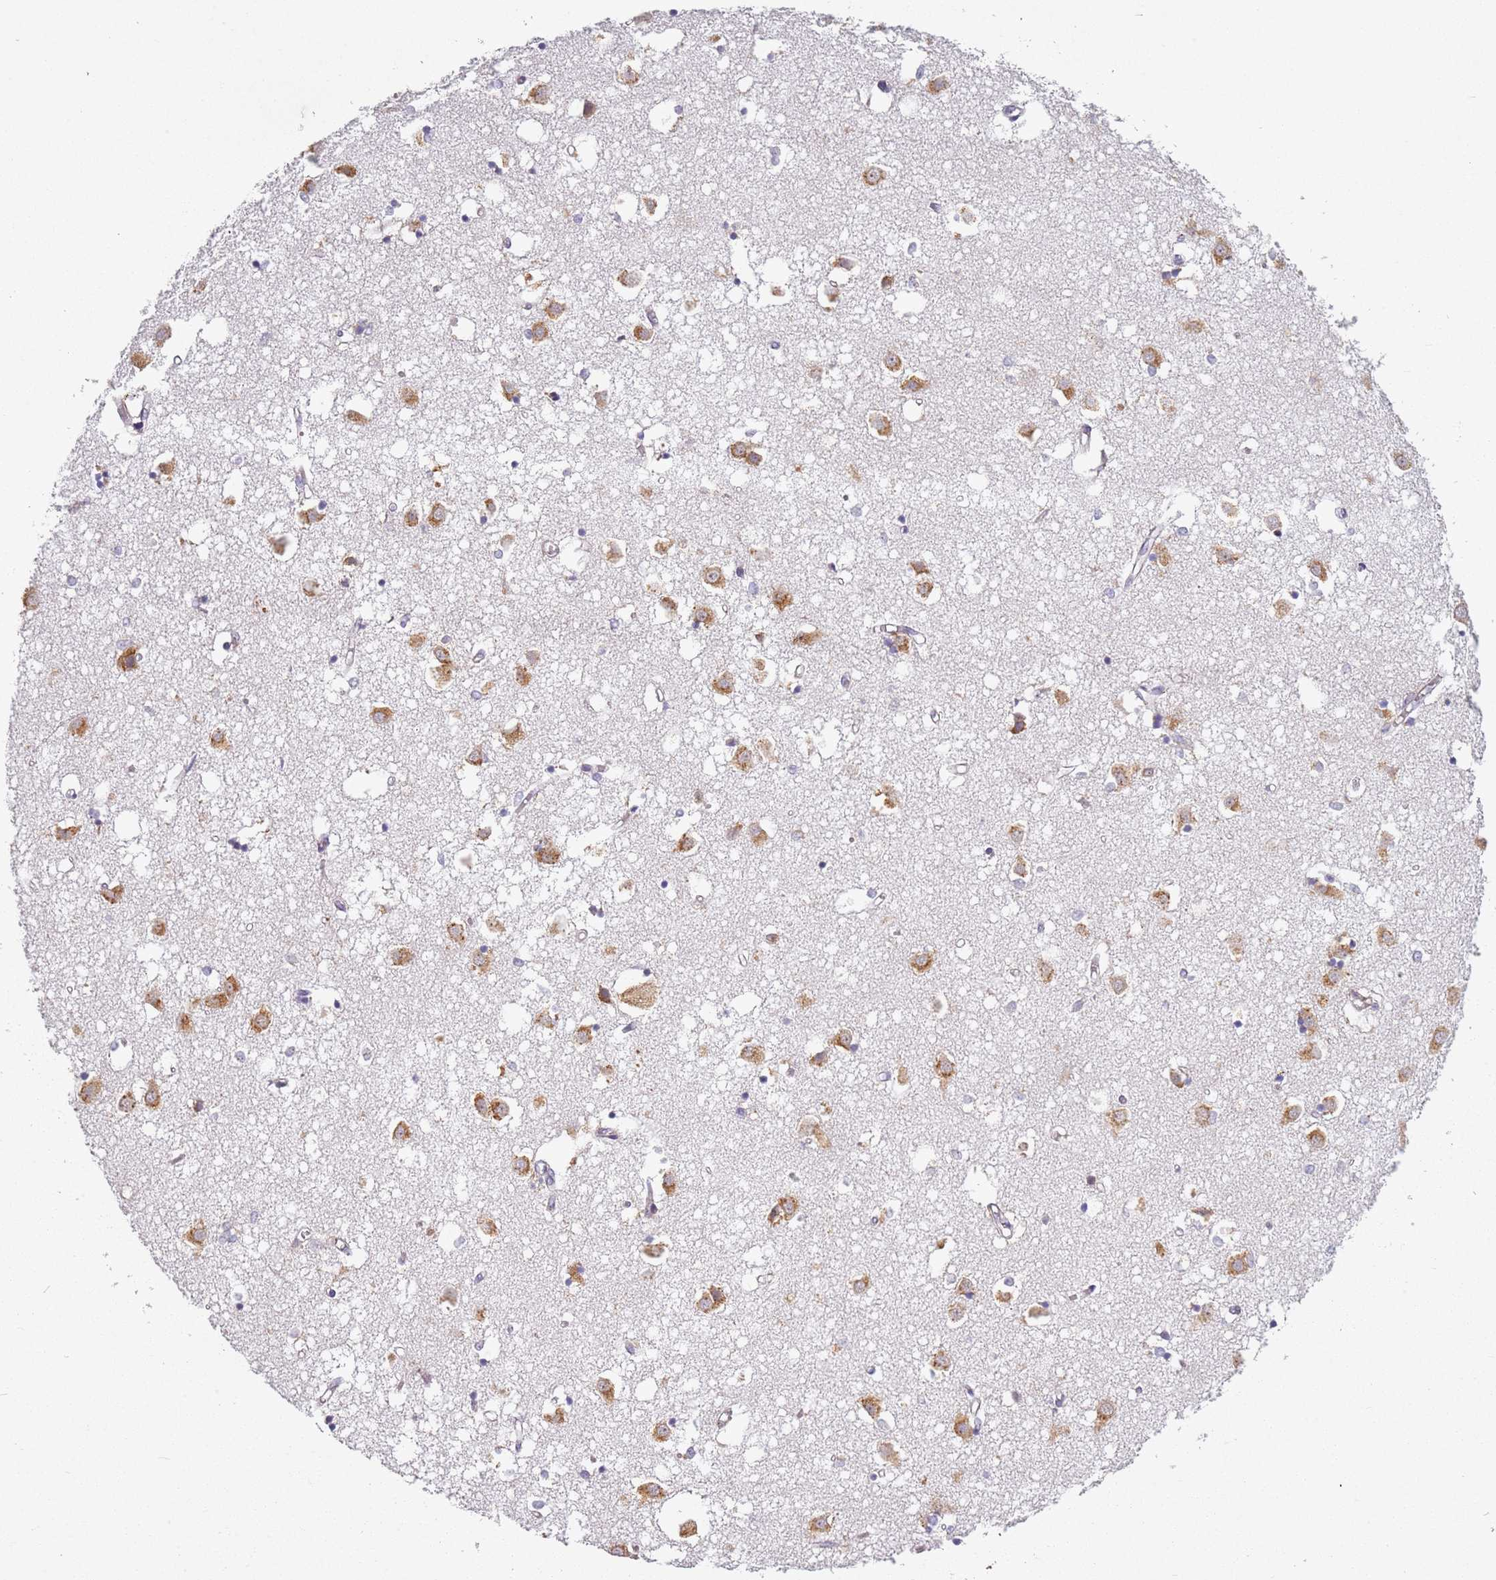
{"staining": {"intensity": "negative", "quantity": "none", "location": "none"}, "tissue": "caudate", "cell_type": "Glial cells", "image_type": "normal", "snomed": [{"axis": "morphology", "description": "Normal tissue, NOS"}, {"axis": "topography", "description": "Lateral ventricle wall"}], "caption": "Protein analysis of normal caudate shows no significant staining in glial cells. (Brightfield microscopy of DAB (3,3'-diaminobenzidine) immunohistochemistry at high magnification).", "gene": "RPS28", "patient": {"sex": "male", "age": 70}}